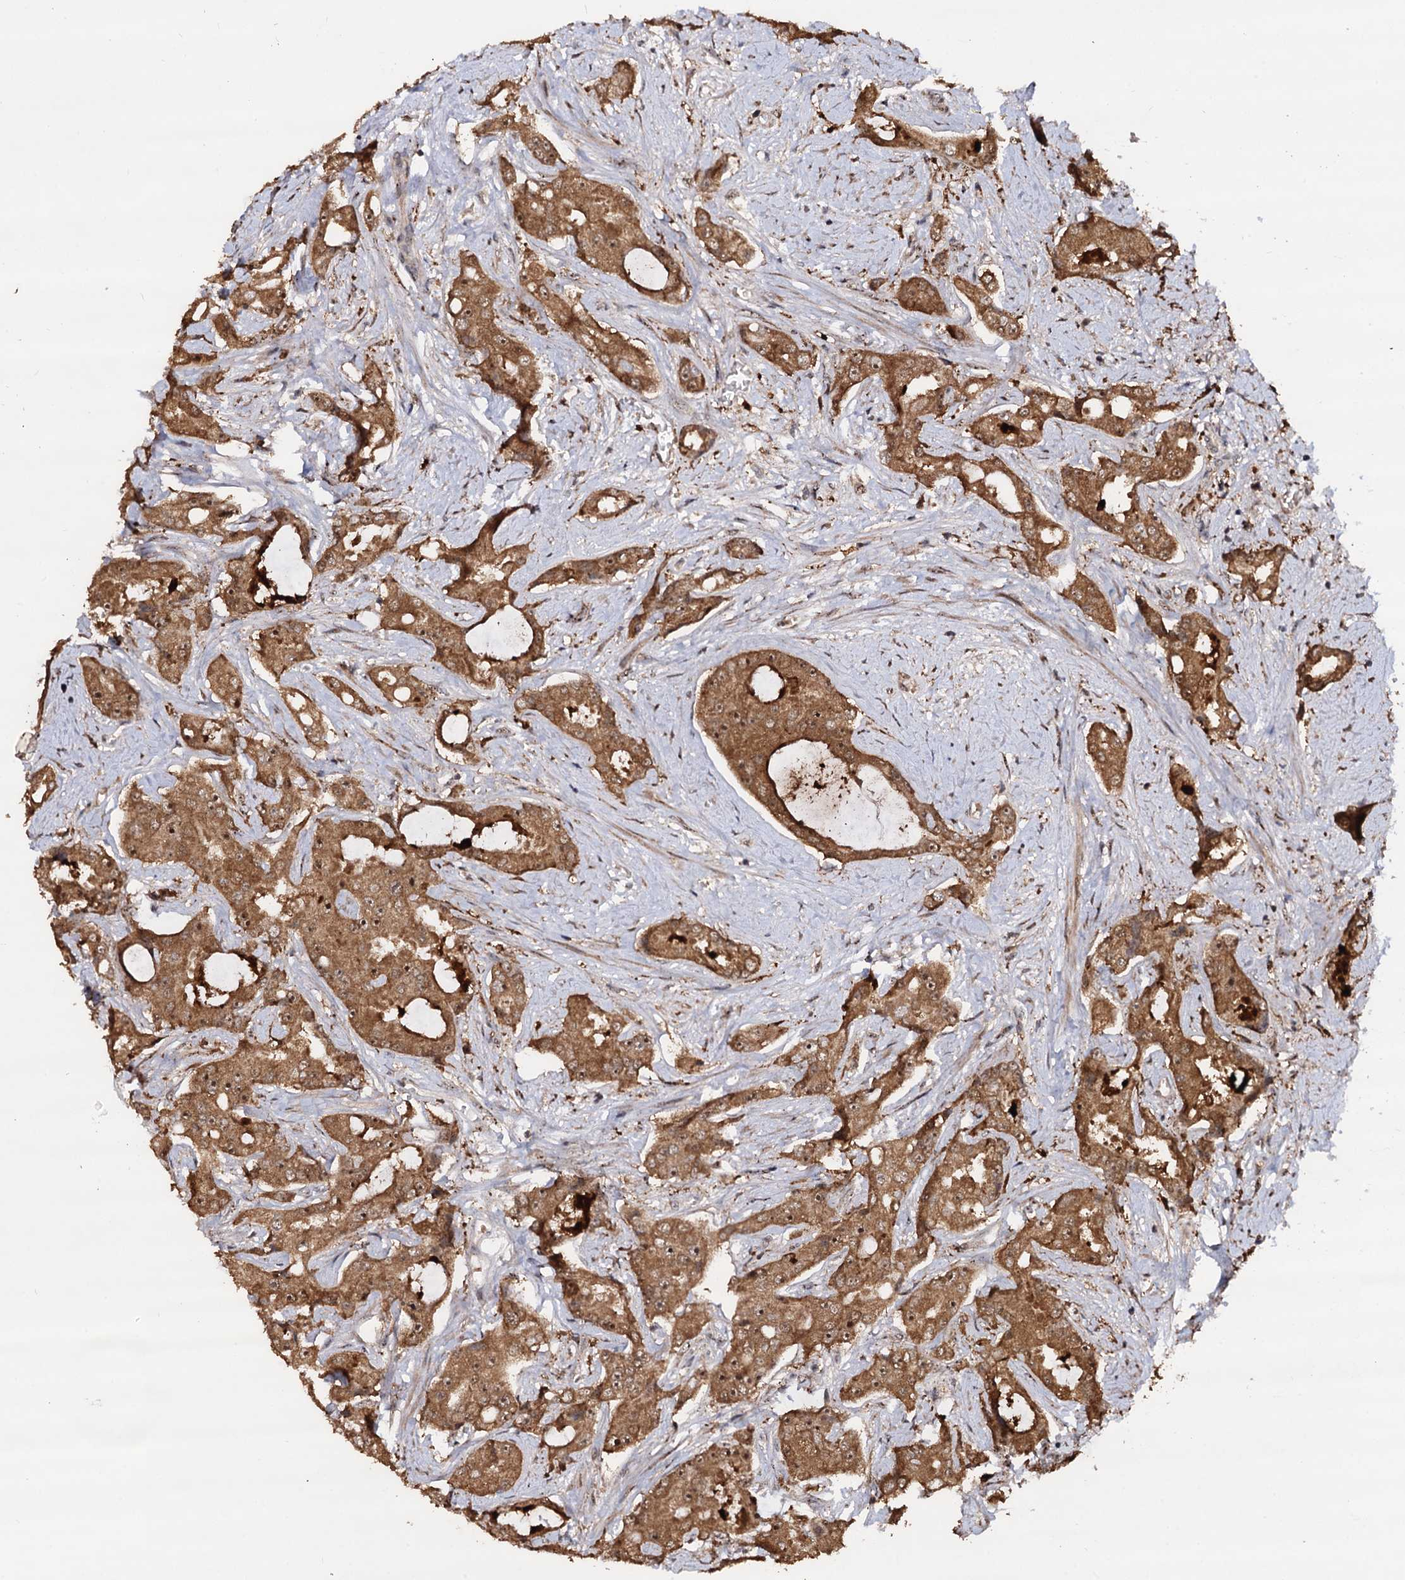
{"staining": {"intensity": "strong", "quantity": ">75%", "location": "cytoplasmic/membranous,nuclear"}, "tissue": "prostate cancer", "cell_type": "Tumor cells", "image_type": "cancer", "snomed": [{"axis": "morphology", "description": "Adenocarcinoma, High grade"}, {"axis": "topography", "description": "Prostate"}], "caption": "Immunohistochemistry photomicrograph of neoplastic tissue: prostate cancer stained using IHC demonstrates high levels of strong protein expression localized specifically in the cytoplasmic/membranous and nuclear of tumor cells, appearing as a cytoplasmic/membranous and nuclear brown color.", "gene": "PIGB", "patient": {"sex": "male", "age": 73}}